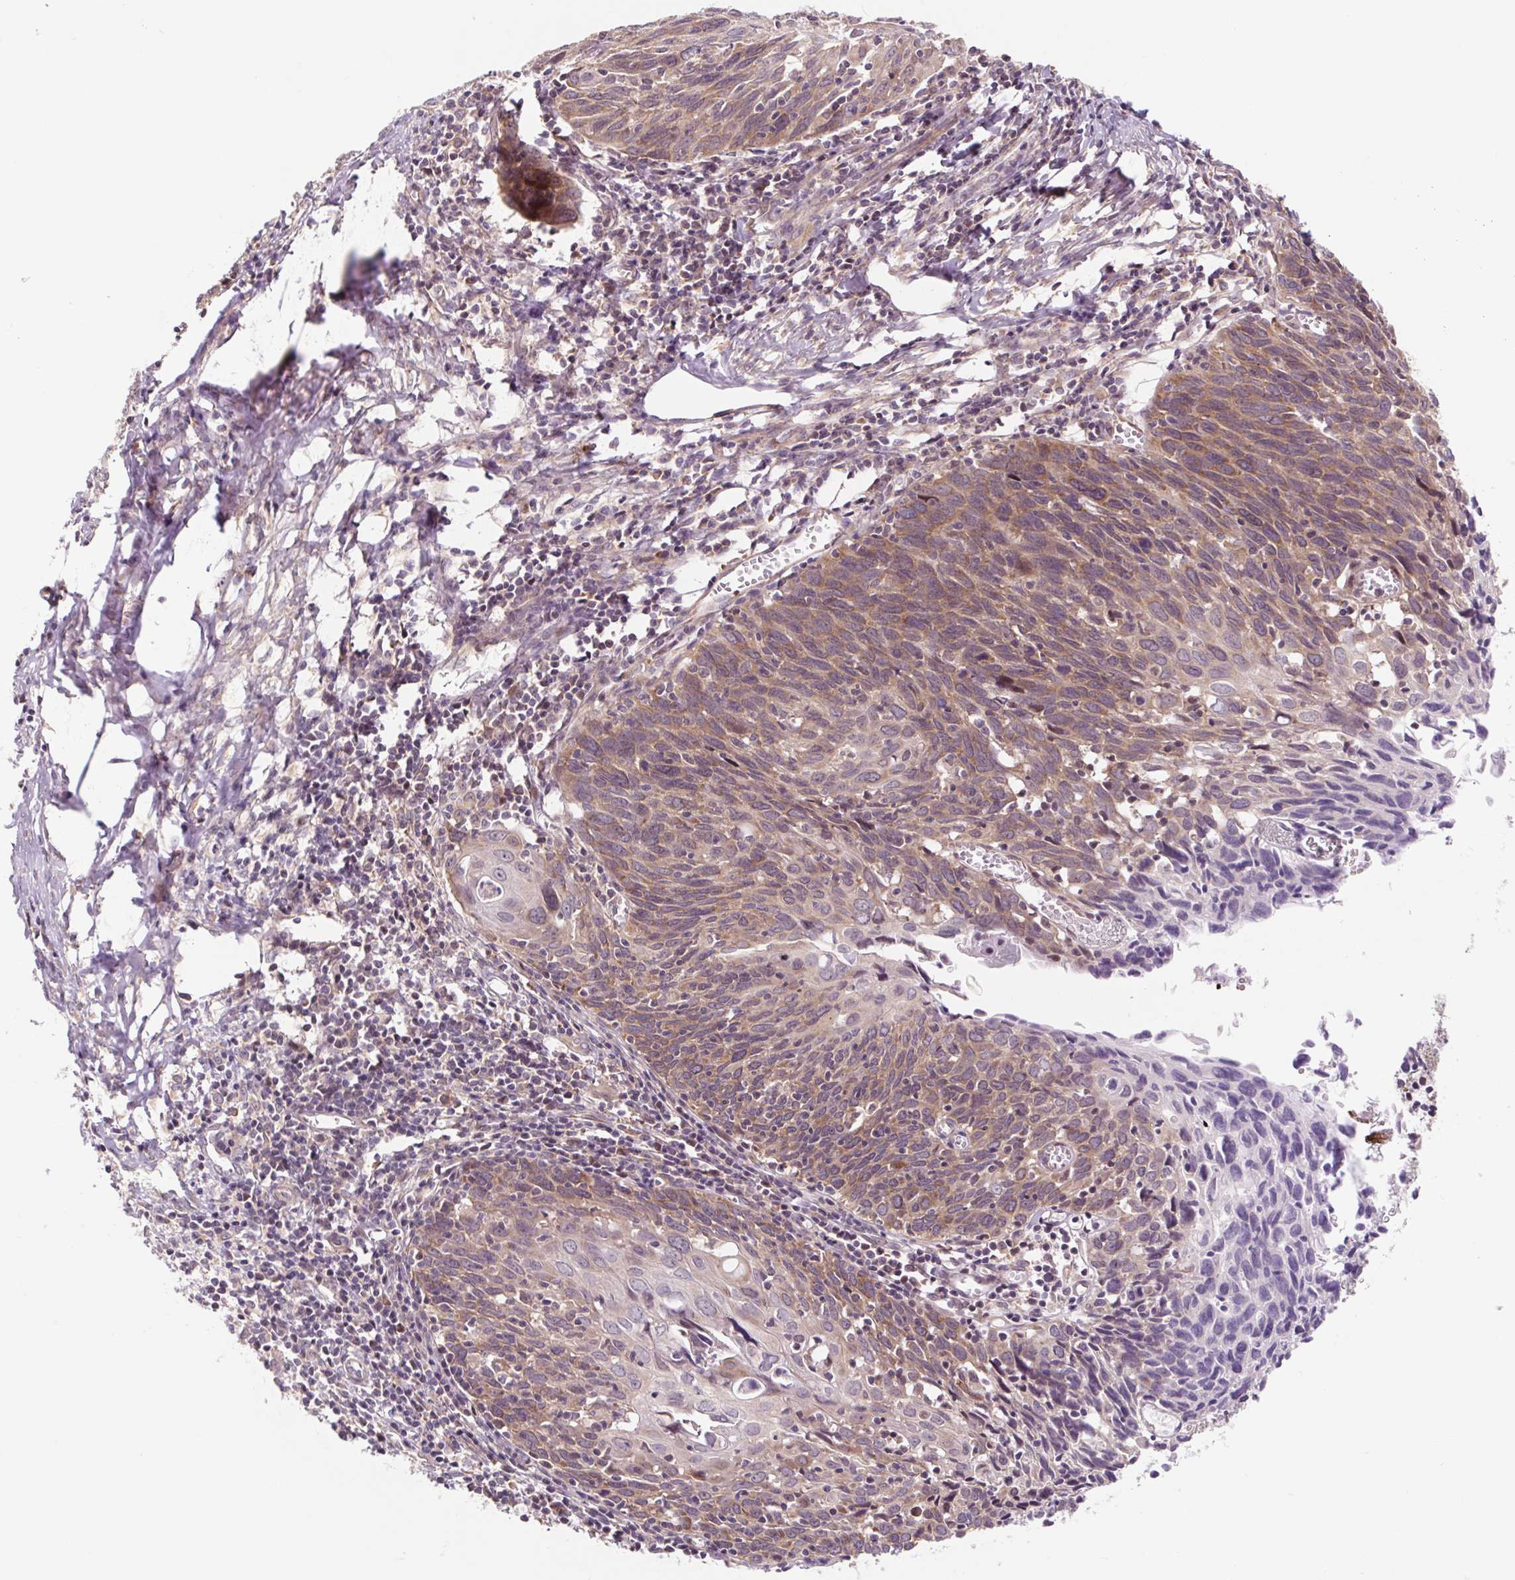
{"staining": {"intensity": "weak", "quantity": "25%-75%", "location": "cytoplasmic/membranous"}, "tissue": "cervical cancer", "cell_type": "Tumor cells", "image_type": "cancer", "snomed": [{"axis": "morphology", "description": "Squamous cell carcinoma, NOS"}, {"axis": "topography", "description": "Cervix"}], "caption": "Cervical squamous cell carcinoma stained for a protein exhibits weak cytoplasmic/membranous positivity in tumor cells.", "gene": "HFE", "patient": {"sex": "female", "age": 39}}